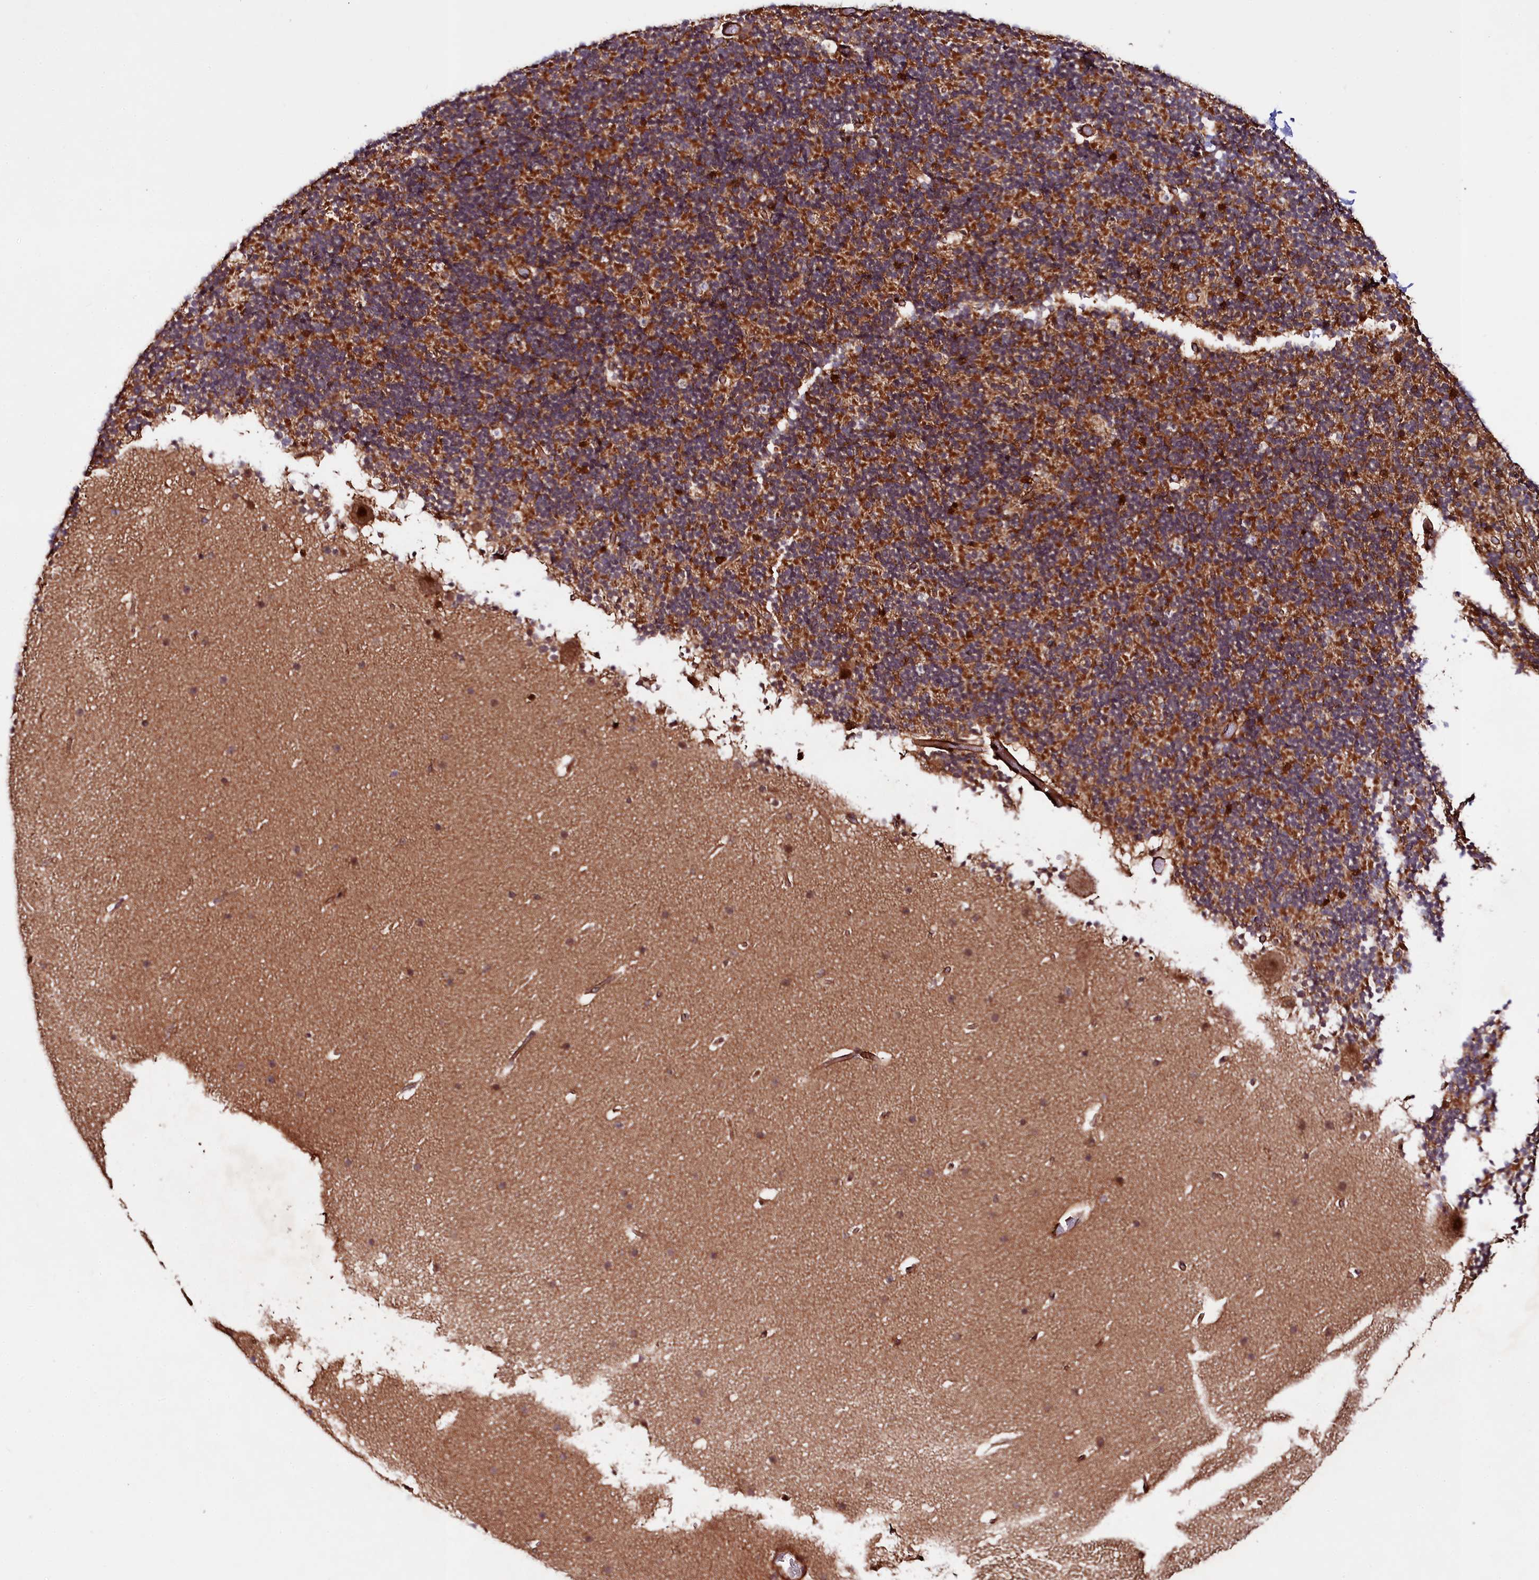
{"staining": {"intensity": "strong", "quantity": "25%-75%", "location": "cytoplasmic/membranous"}, "tissue": "cerebellum", "cell_type": "Cells in granular layer", "image_type": "normal", "snomed": [{"axis": "morphology", "description": "Normal tissue, NOS"}, {"axis": "topography", "description": "Cerebellum"}], "caption": "A high-resolution micrograph shows immunohistochemistry (IHC) staining of benign cerebellum, which displays strong cytoplasmic/membranous staining in approximately 25%-75% of cells in granular layer. Using DAB (brown) and hematoxylin (blue) stains, captured at high magnification using brightfield microscopy.", "gene": "NEDD1", "patient": {"sex": "male", "age": 57}}